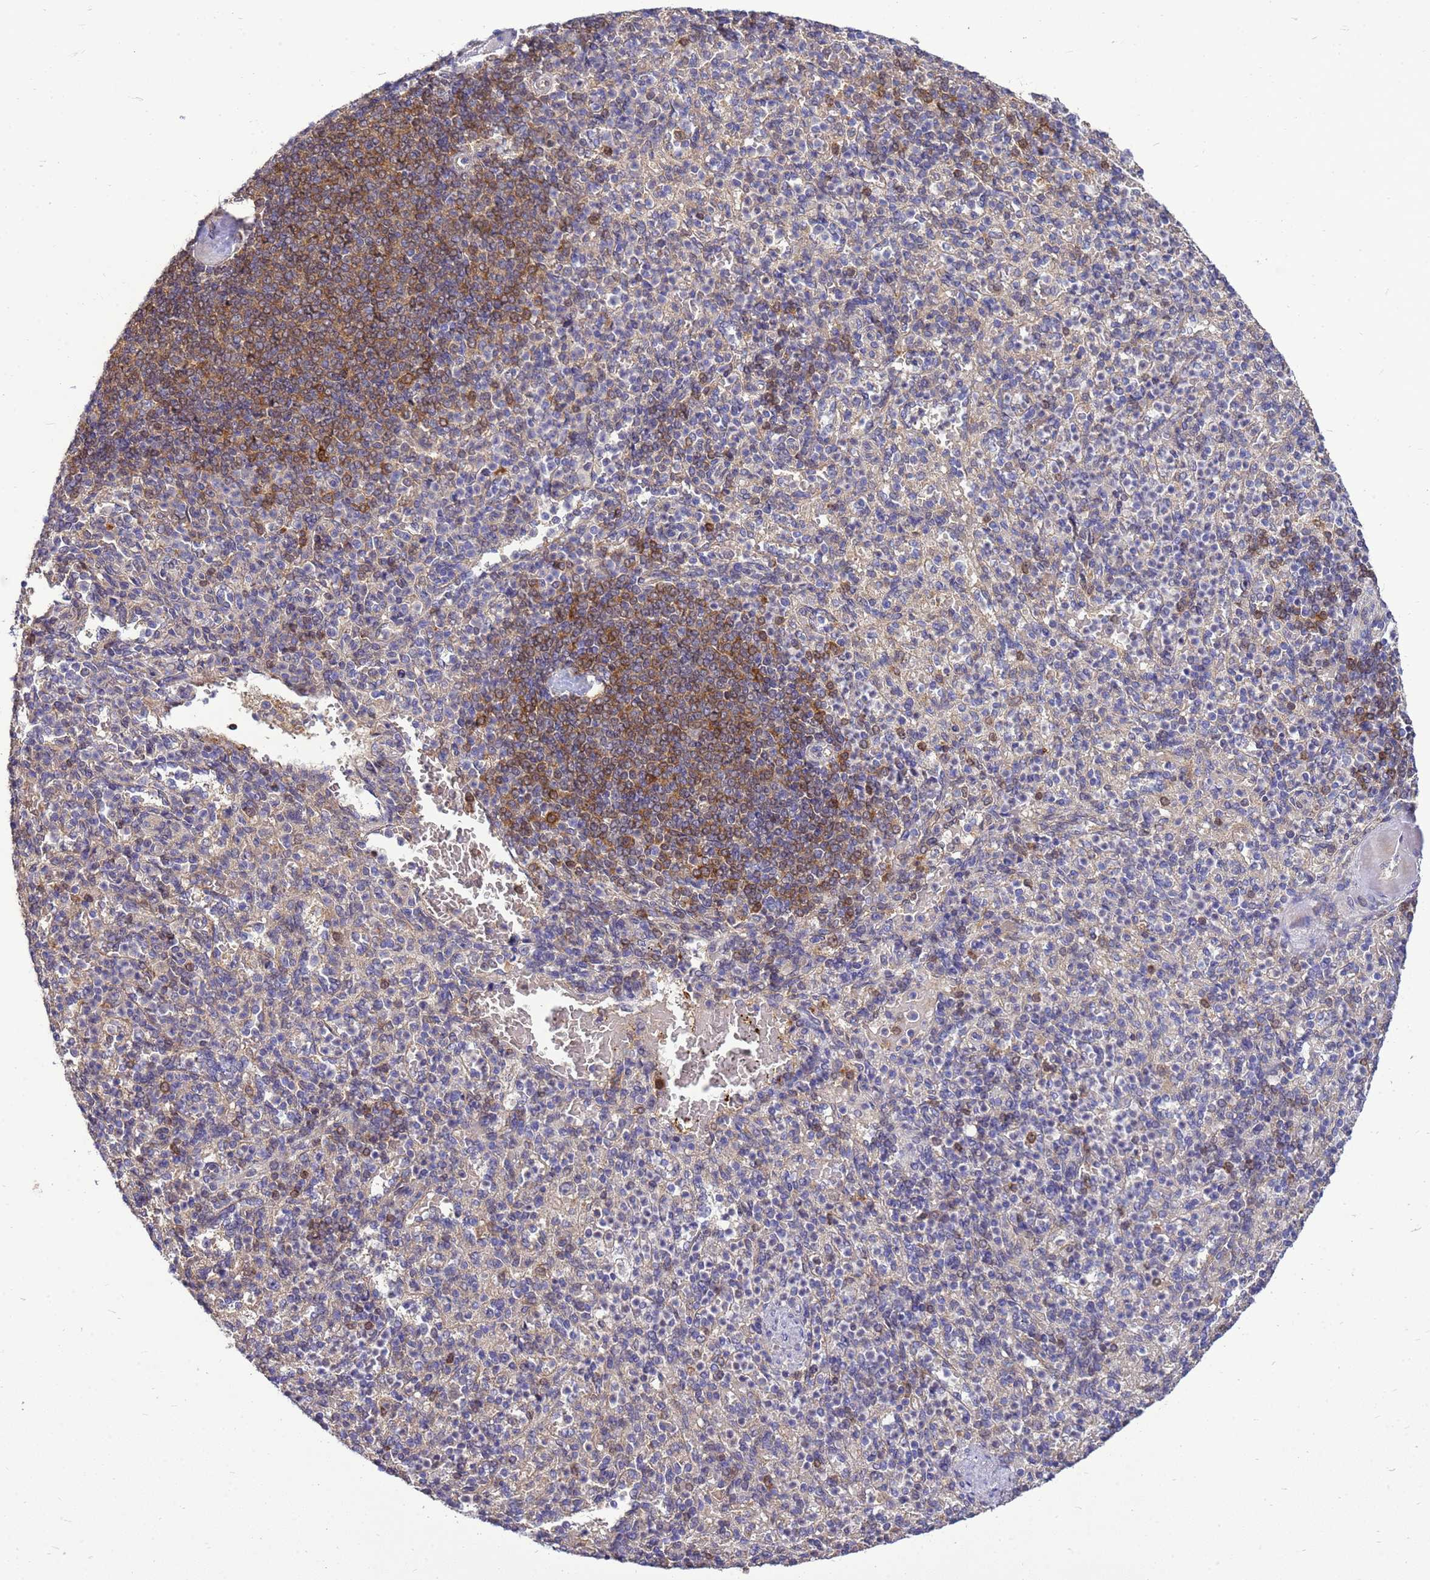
{"staining": {"intensity": "negative", "quantity": "none", "location": "none"}, "tissue": "spleen", "cell_type": "Cells in red pulp", "image_type": "normal", "snomed": [{"axis": "morphology", "description": "Normal tissue, NOS"}, {"axis": "topography", "description": "Spleen"}], "caption": "DAB (3,3'-diaminobenzidine) immunohistochemical staining of normal spleen displays no significant staining in cells in red pulp.", "gene": "EIF4EBP3", "patient": {"sex": "female", "age": 74}}